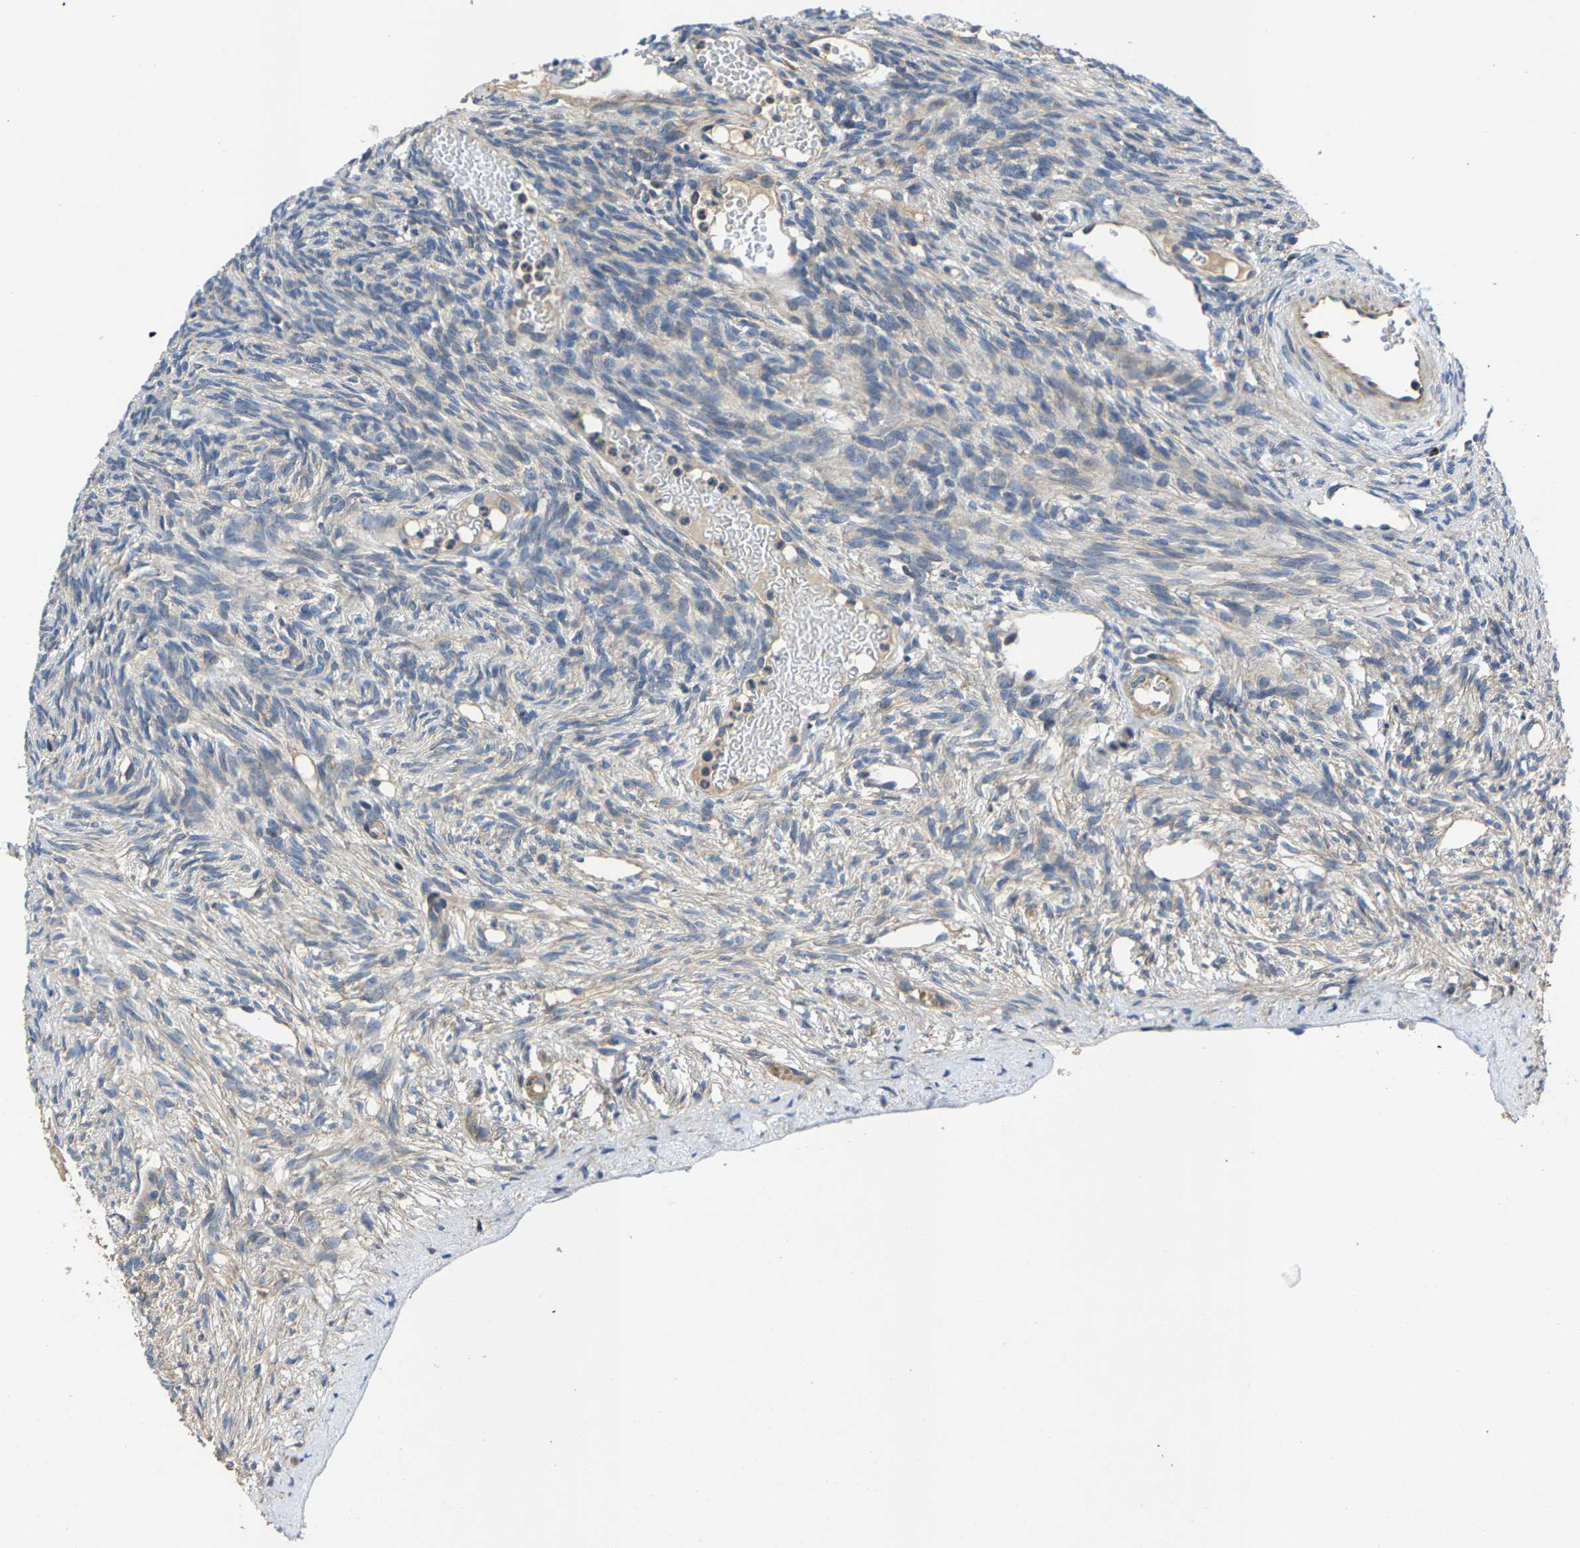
{"staining": {"intensity": "negative", "quantity": "none", "location": "none"}, "tissue": "ovary", "cell_type": "Ovarian stroma cells", "image_type": "normal", "snomed": [{"axis": "morphology", "description": "Normal tissue, NOS"}, {"axis": "topography", "description": "Ovary"}], "caption": "Histopathology image shows no protein staining in ovarian stroma cells of unremarkable ovary.", "gene": "AGBL3", "patient": {"sex": "female", "age": 33}}